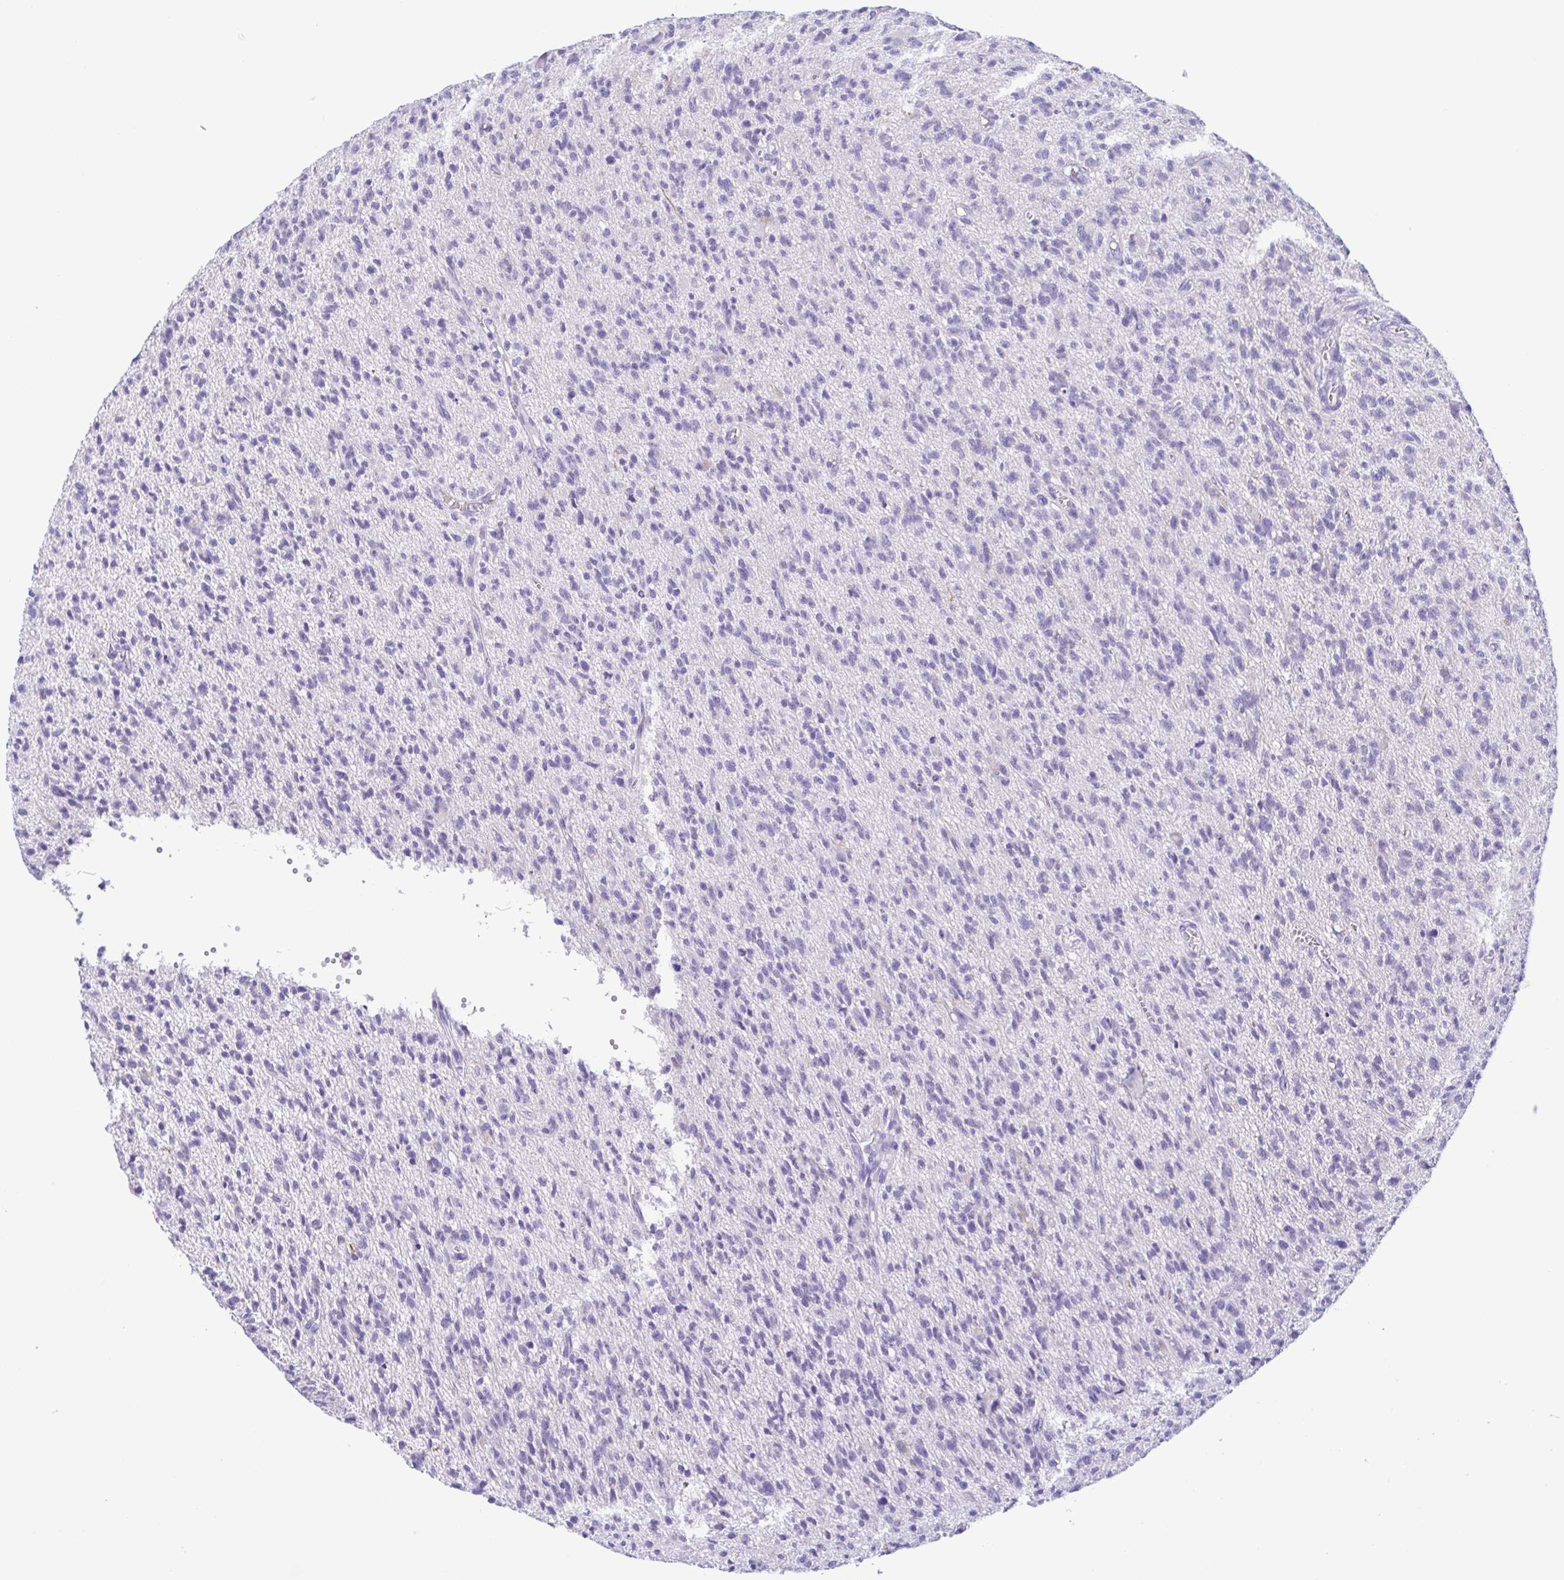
{"staining": {"intensity": "negative", "quantity": "none", "location": "none"}, "tissue": "glioma", "cell_type": "Tumor cells", "image_type": "cancer", "snomed": [{"axis": "morphology", "description": "Glioma, malignant, Low grade"}, {"axis": "topography", "description": "Brain"}], "caption": "Immunohistochemistry photomicrograph of neoplastic tissue: human glioma stained with DAB (3,3'-diaminobenzidine) displays no significant protein positivity in tumor cells.", "gene": "TSPY2", "patient": {"sex": "male", "age": 64}}